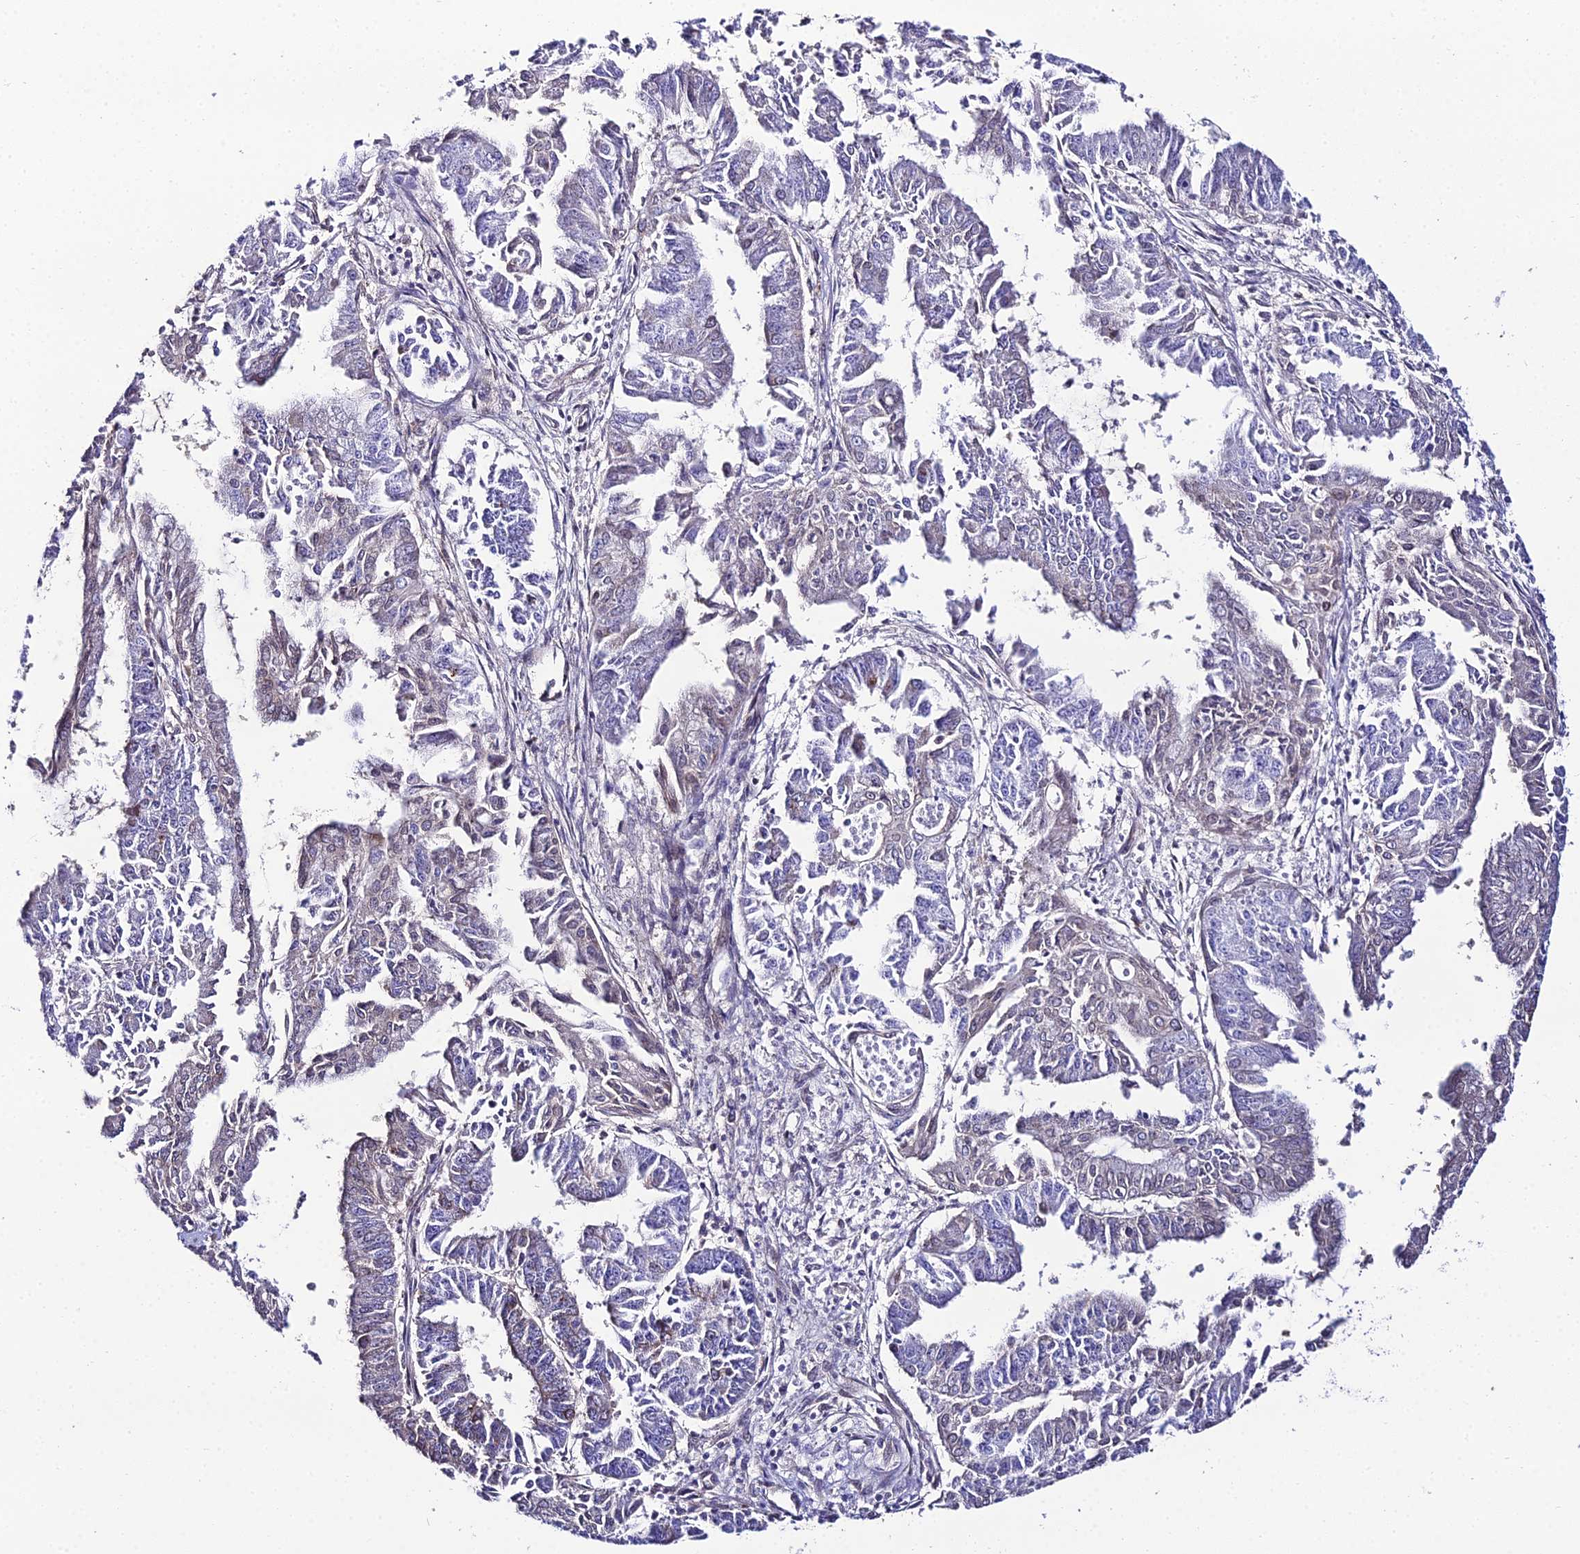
{"staining": {"intensity": "negative", "quantity": "none", "location": "none"}, "tissue": "endometrial cancer", "cell_type": "Tumor cells", "image_type": "cancer", "snomed": [{"axis": "morphology", "description": "Adenocarcinoma, NOS"}, {"axis": "topography", "description": "Endometrium"}], "caption": "This is an immunohistochemistry (IHC) histopathology image of adenocarcinoma (endometrial). There is no positivity in tumor cells.", "gene": "DDX19A", "patient": {"sex": "female", "age": 73}}